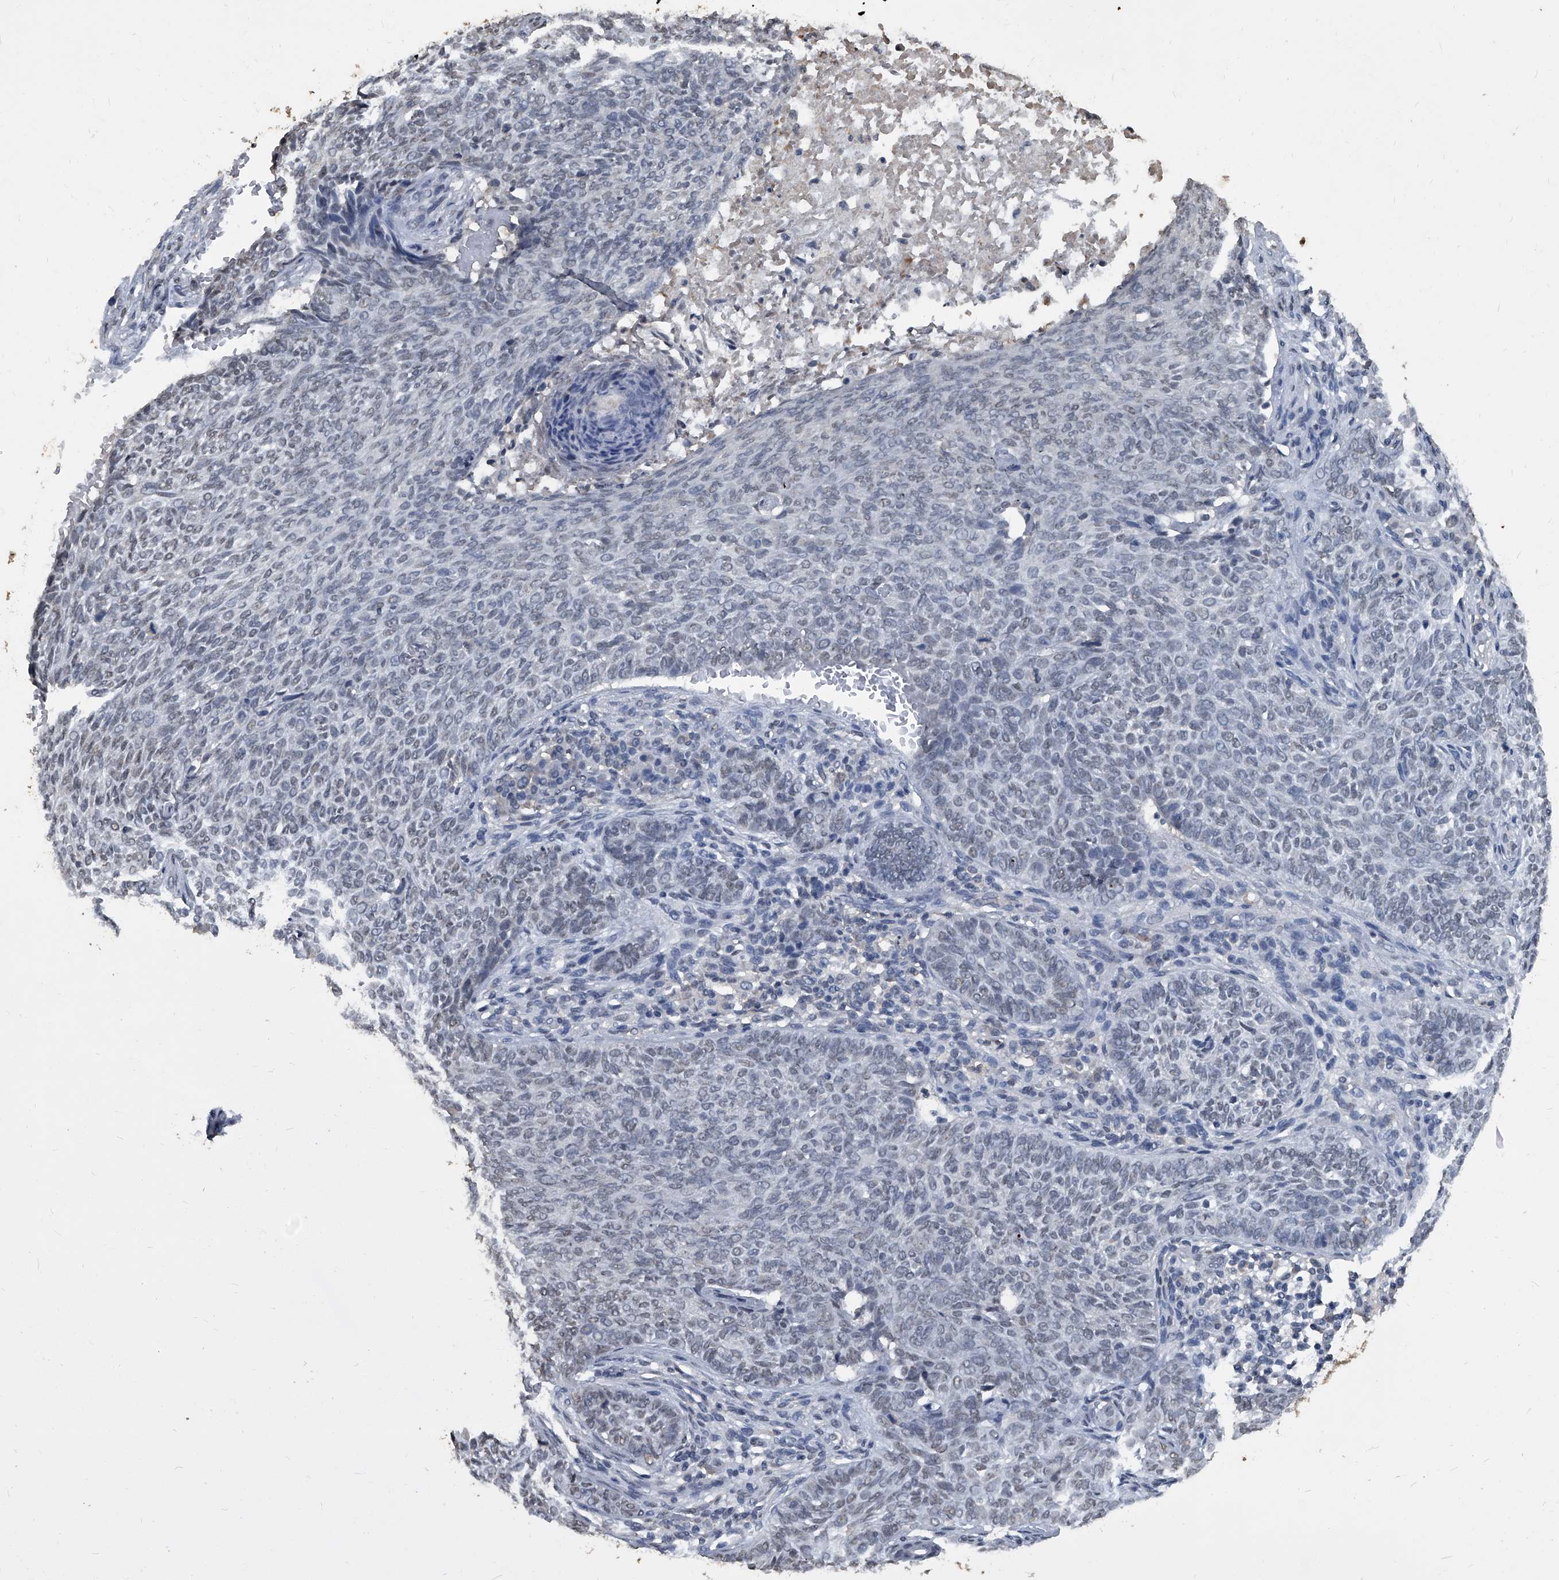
{"staining": {"intensity": "negative", "quantity": "none", "location": "none"}, "tissue": "skin cancer", "cell_type": "Tumor cells", "image_type": "cancer", "snomed": [{"axis": "morphology", "description": "Basal cell carcinoma"}, {"axis": "topography", "description": "Skin"}], "caption": "Tumor cells show no significant staining in skin cancer (basal cell carcinoma). (DAB (3,3'-diaminobenzidine) immunohistochemistry (IHC) visualized using brightfield microscopy, high magnification).", "gene": "MATR3", "patient": {"sex": "male", "age": 87}}